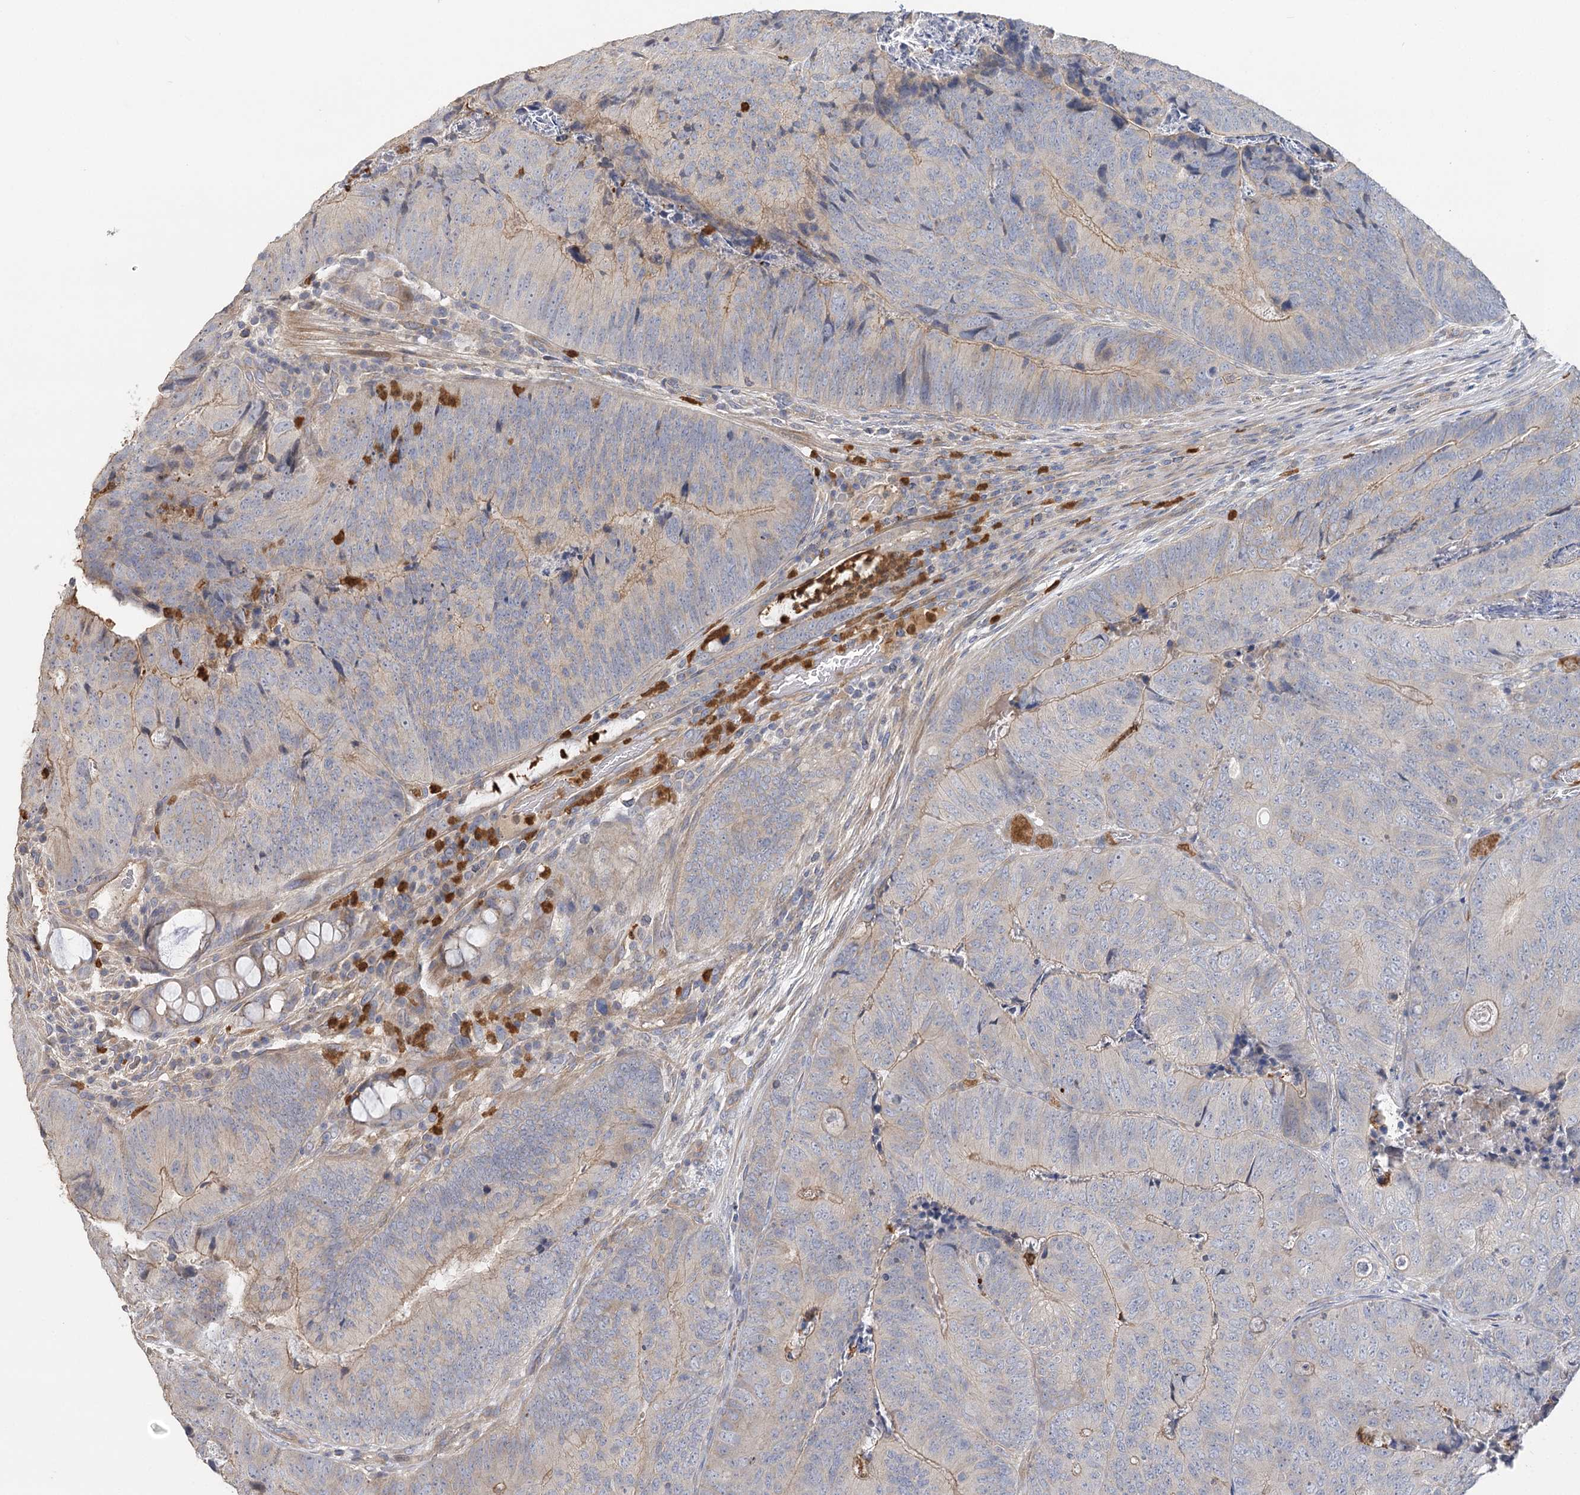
{"staining": {"intensity": "moderate", "quantity": "<25%", "location": "cytoplasmic/membranous"}, "tissue": "colorectal cancer", "cell_type": "Tumor cells", "image_type": "cancer", "snomed": [{"axis": "morphology", "description": "Adenocarcinoma, NOS"}, {"axis": "topography", "description": "Colon"}], "caption": "Immunohistochemical staining of colorectal adenocarcinoma reveals low levels of moderate cytoplasmic/membranous protein staining in approximately <25% of tumor cells.", "gene": "EPB41L5", "patient": {"sex": "female", "age": 67}}